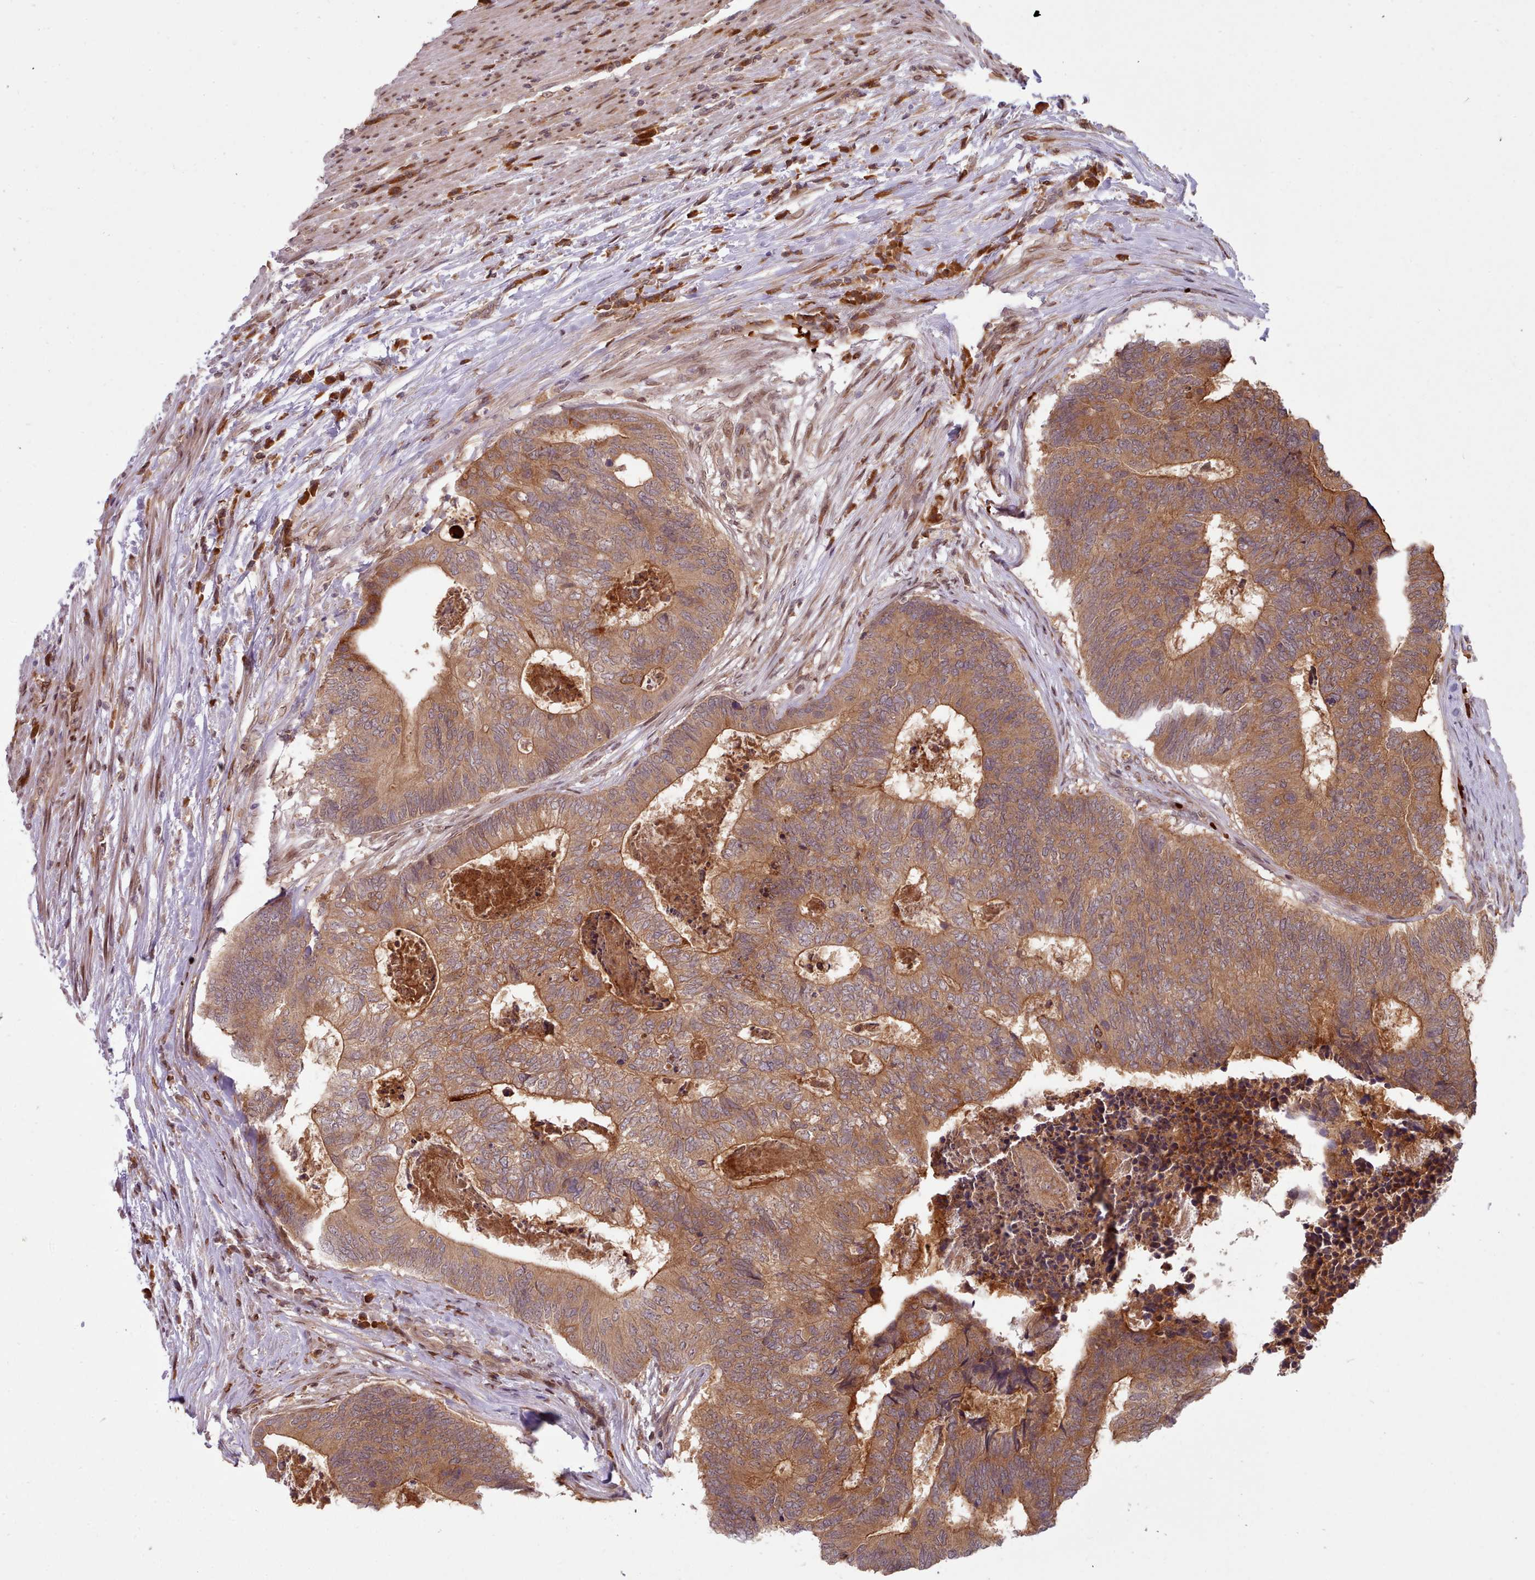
{"staining": {"intensity": "moderate", "quantity": ">75%", "location": "cytoplasmic/membranous"}, "tissue": "colorectal cancer", "cell_type": "Tumor cells", "image_type": "cancer", "snomed": [{"axis": "morphology", "description": "Adenocarcinoma, NOS"}, {"axis": "topography", "description": "Colon"}], "caption": "An immunohistochemistry image of neoplastic tissue is shown. Protein staining in brown shows moderate cytoplasmic/membranous positivity in adenocarcinoma (colorectal) within tumor cells. Using DAB (3,3'-diaminobenzidine) (brown) and hematoxylin (blue) stains, captured at high magnification using brightfield microscopy.", "gene": "UBE2G1", "patient": {"sex": "female", "age": 67}}